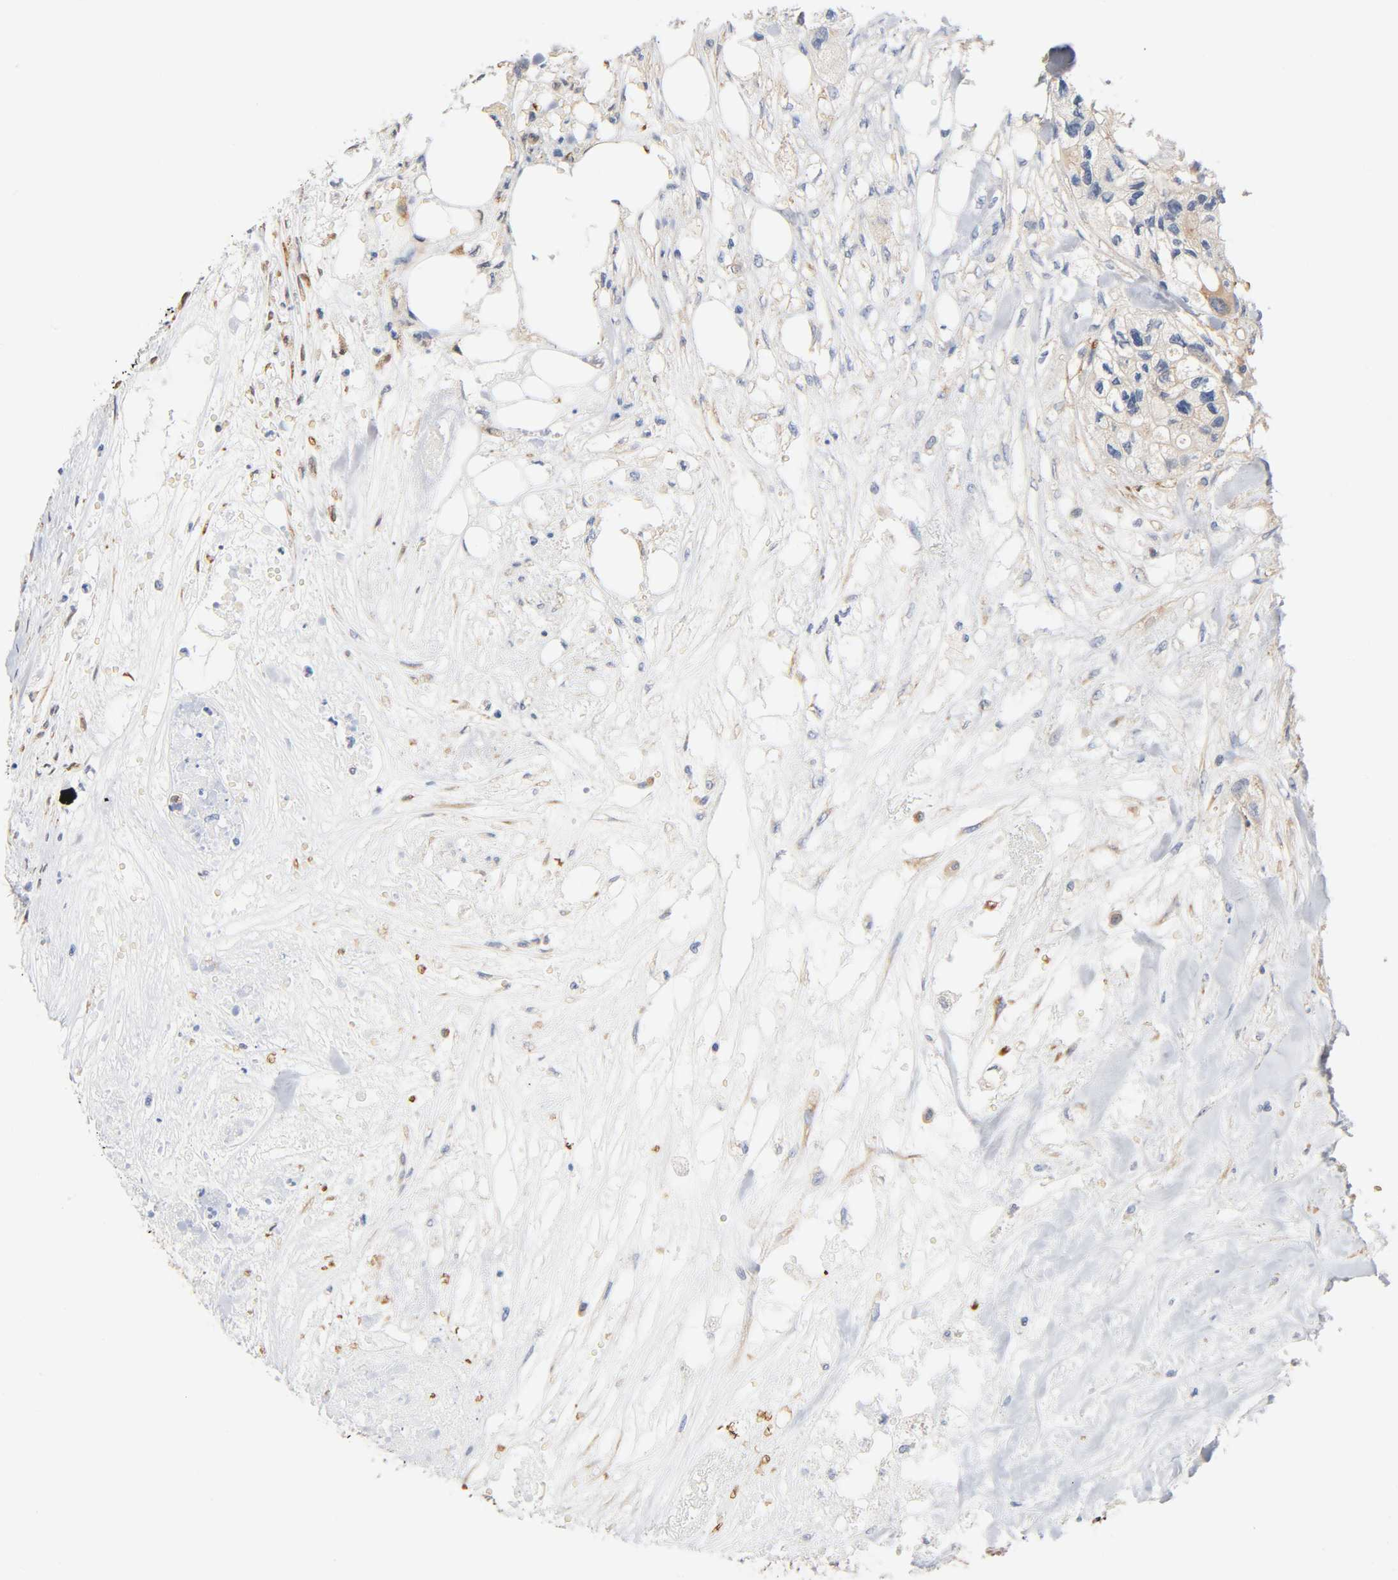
{"staining": {"intensity": "weak", "quantity": ">75%", "location": "cytoplasmic/membranous"}, "tissue": "colorectal cancer", "cell_type": "Tumor cells", "image_type": "cancer", "snomed": [{"axis": "morphology", "description": "Adenocarcinoma, NOS"}, {"axis": "topography", "description": "Colon"}], "caption": "Human adenocarcinoma (colorectal) stained for a protein (brown) displays weak cytoplasmic/membranous positive expression in about >75% of tumor cells.", "gene": "UCKL1", "patient": {"sex": "female", "age": 57}}